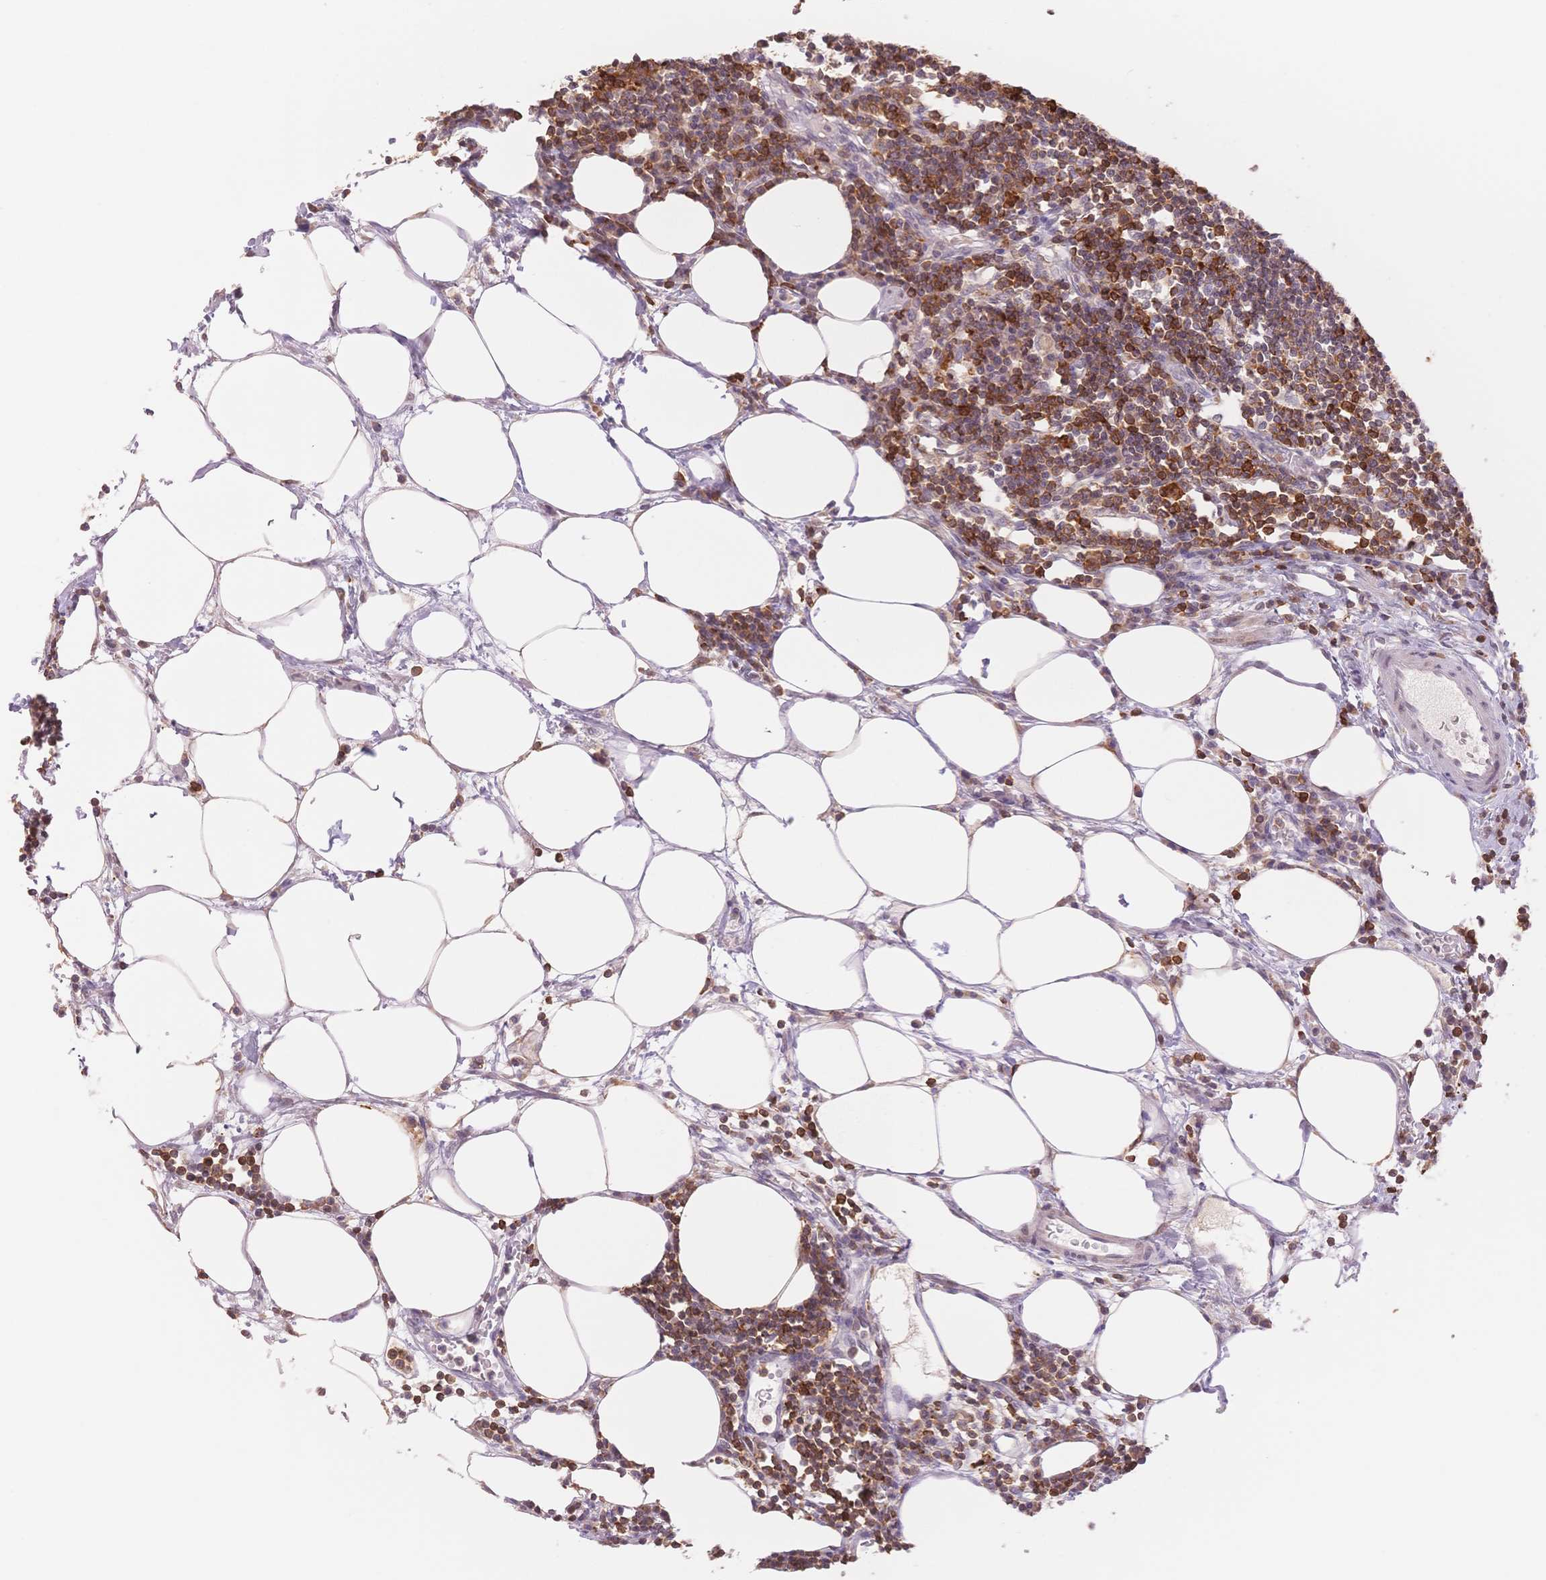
{"staining": {"intensity": "strong", "quantity": "<25%", "location": "cytoplasmic/membranous"}, "tissue": "lymph node", "cell_type": "Germinal center cells", "image_type": "normal", "snomed": [{"axis": "morphology", "description": "Normal tissue, NOS"}, {"axis": "topography", "description": "Lymph node"}], "caption": "A high-resolution photomicrograph shows immunohistochemistry (IHC) staining of unremarkable lymph node, which demonstrates strong cytoplasmic/membranous expression in about <25% of germinal center cells.", "gene": "STK39", "patient": {"sex": "male", "age": 67}}